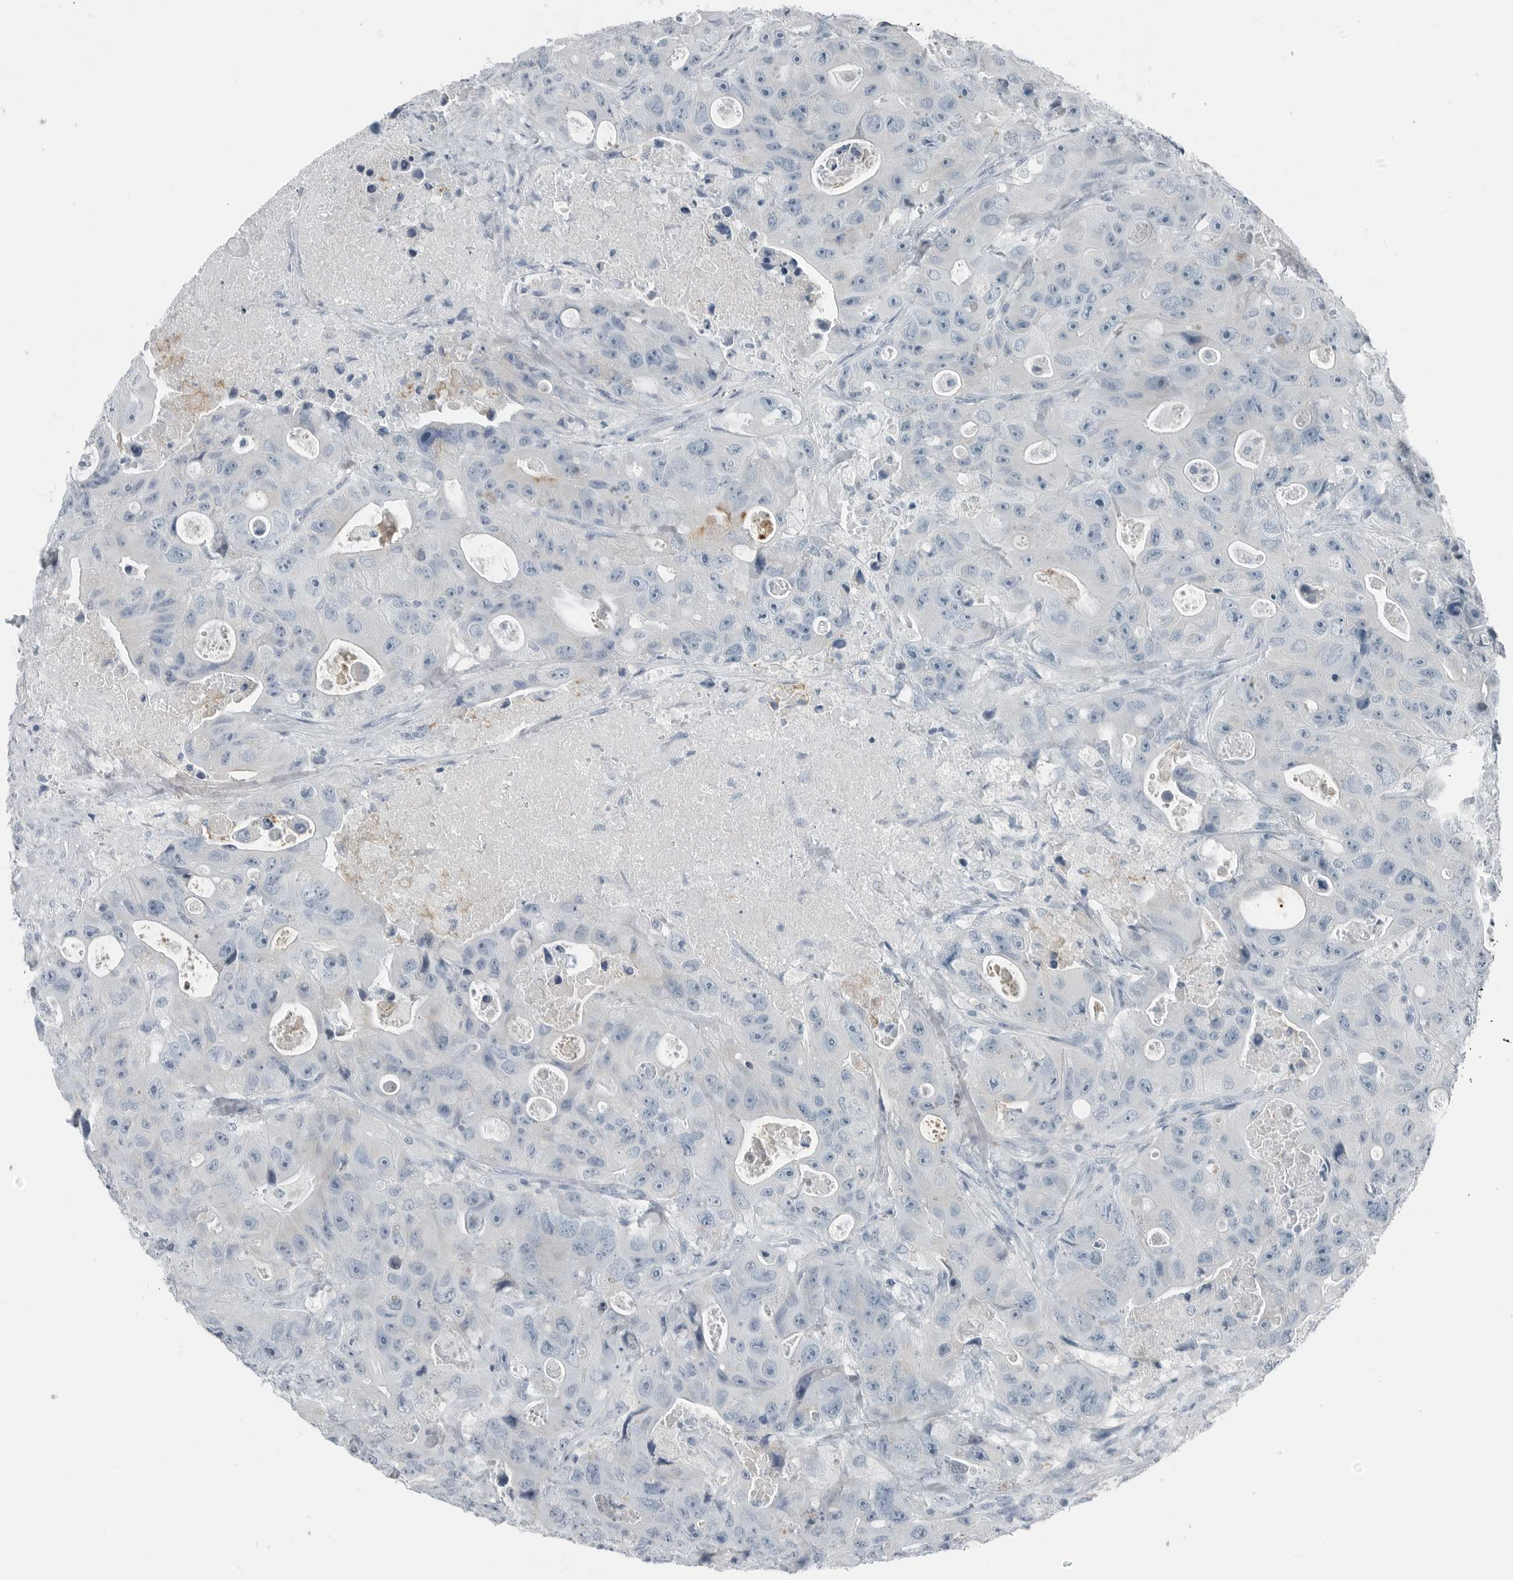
{"staining": {"intensity": "negative", "quantity": "none", "location": "none"}, "tissue": "colorectal cancer", "cell_type": "Tumor cells", "image_type": "cancer", "snomed": [{"axis": "morphology", "description": "Adenocarcinoma, NOS"}, {"axis": "topography", "description": "Colon"}], "caption": "This image is of colorectal cancer stained with immunohistochemistry (IHC) to label a protein in brown with the nuclei are counter-stained blue. There is no staining in tumor cells.", "gene": "ZPBP2", "patient": {"sex": "female", "age": 46}}